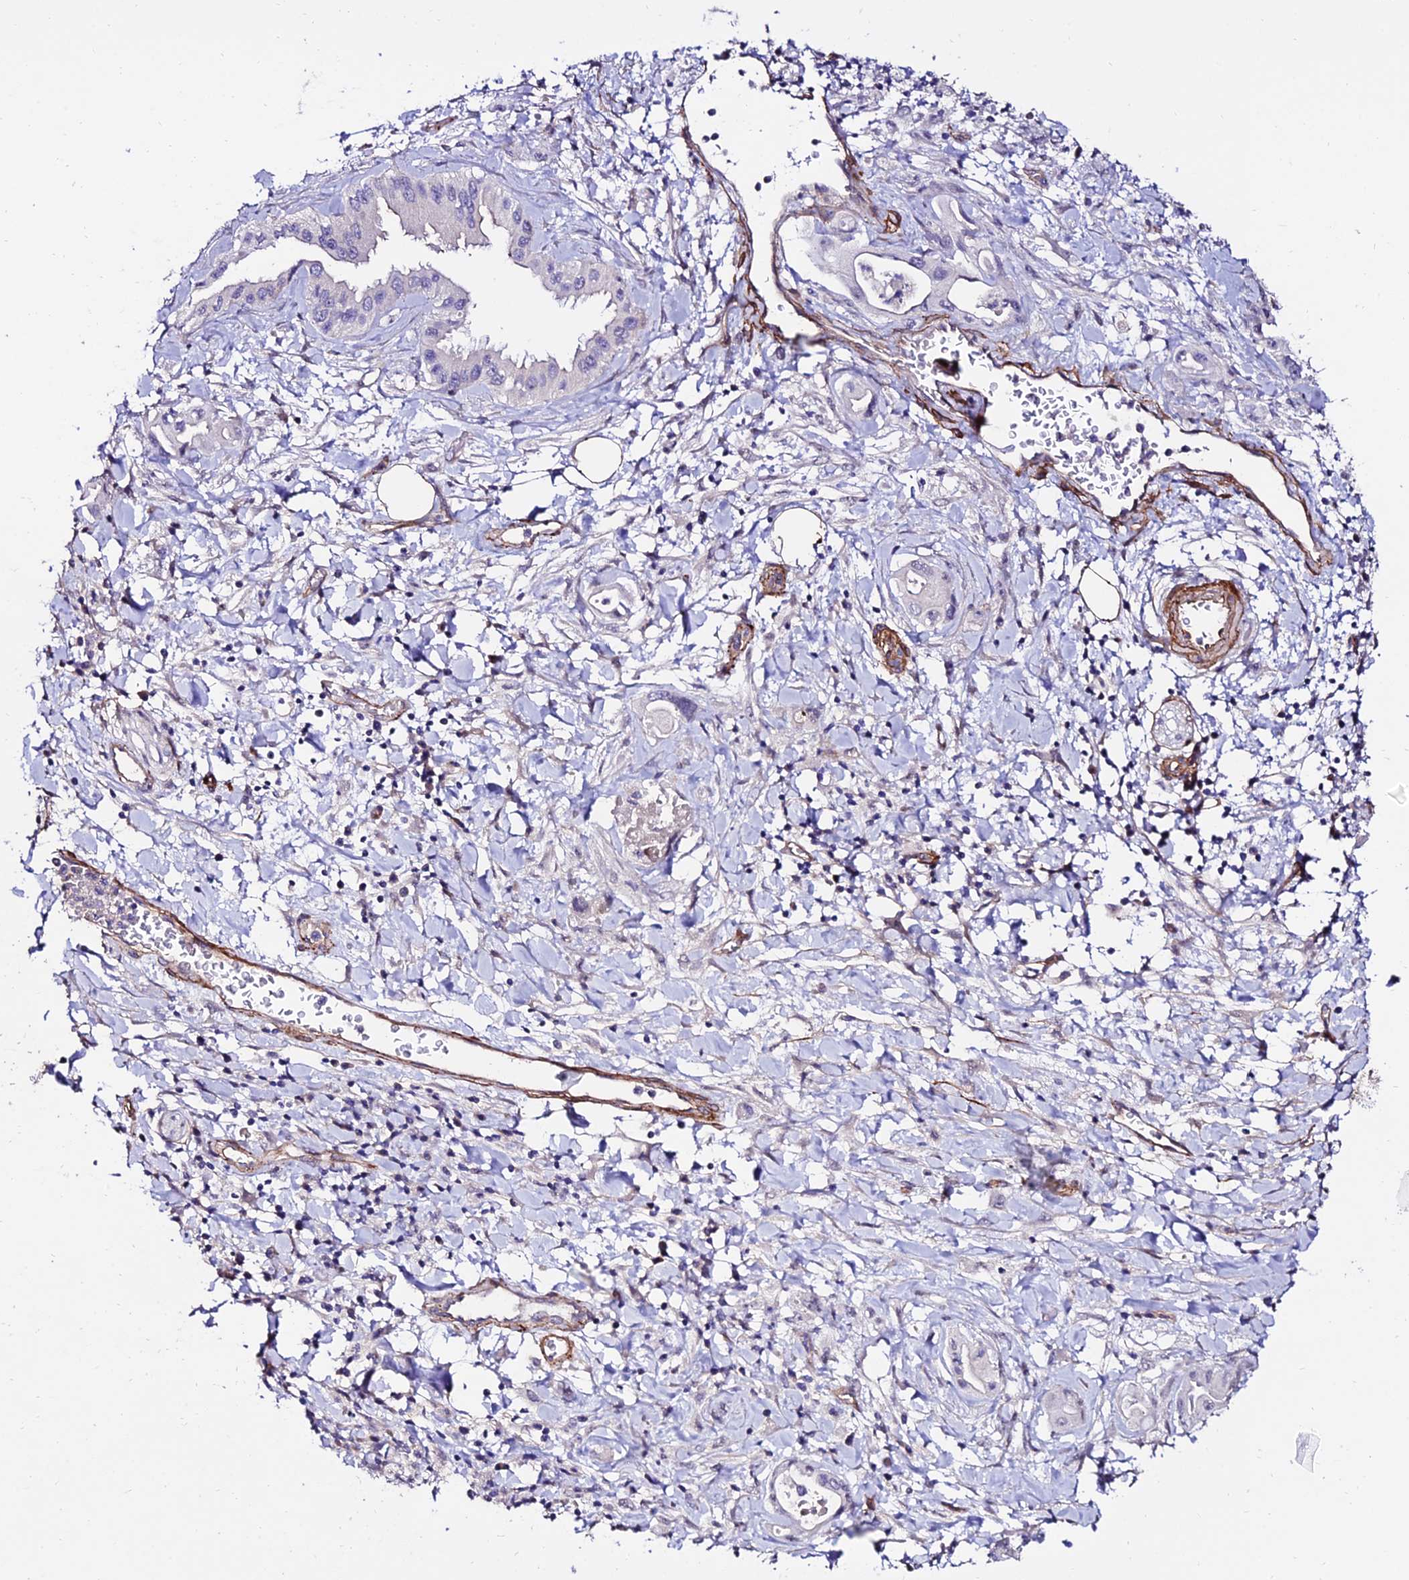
{"staining": {"intensity": "negative", "quantity": "none", "location": "none"}, "tissue": "pancreatic cancer", "cell_type": "Tumor cells", "image_type": "cancer", "snomed": [{"axis": "morphology", "description": "Adenocarcinoma, NOS"}, {"axis": "topography", "description": "Pancreas"}], "caption": "The immunohistochemistry histopathology image has no significant staining in tumor cells of pancreatic cancer tissue. (DAB immunohistochemistry, high magnification).", "gene": "ALDH3B2", "patient": {"sex": "female", "age": 77}}